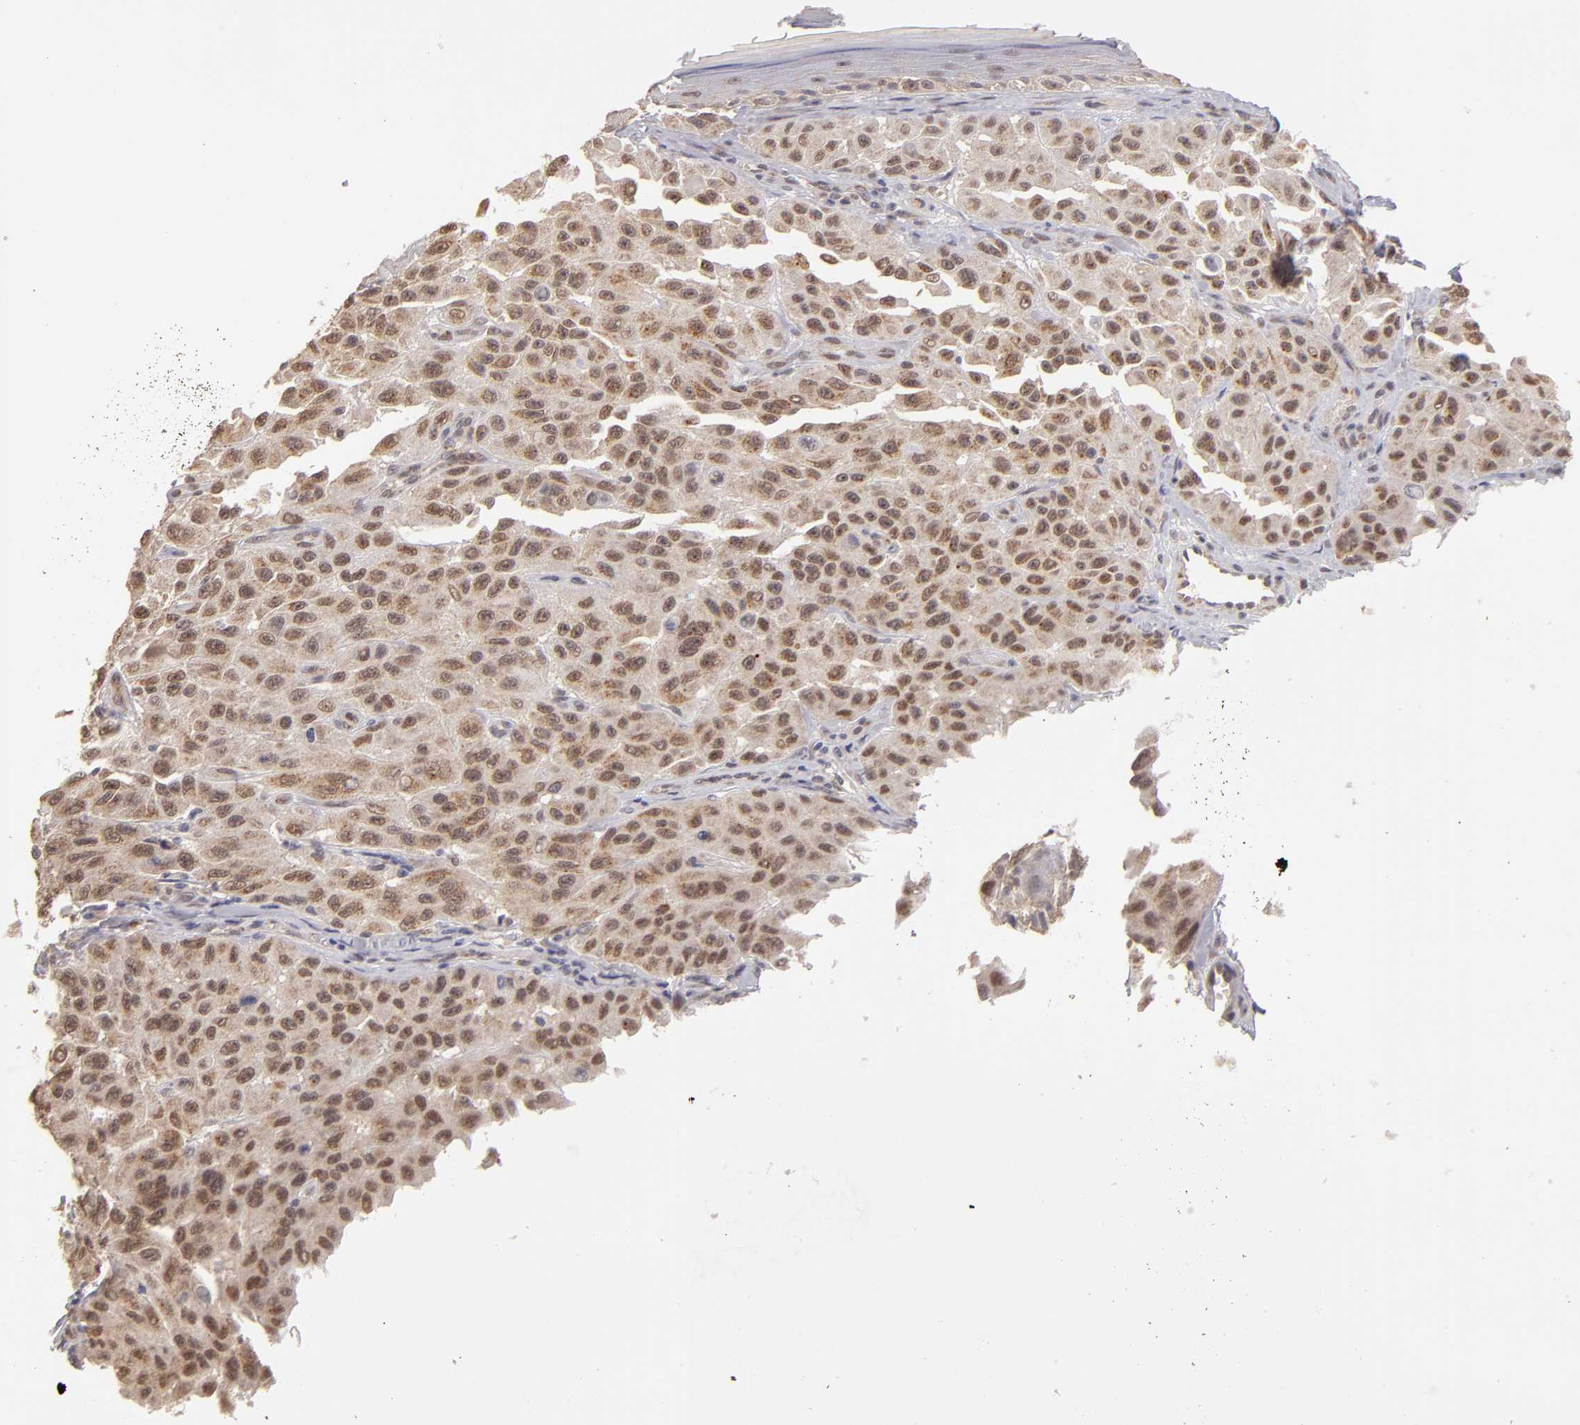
{"staining": {"intensity": "moderate", "quantity": ">75%", "location": "cytoplasmic/membranous,nuclear"}, "tissue": "melanoma", "cell_type": "Tumor cells", "image_type": "cancer", "snomed": [{"axis": "morphology", "description": "Malignant melanoma, NOS"}, {"axis": "topography", "description": "Skin"}], "caption": "The immunohistochemical stain highlights moderate cytoplasmic/membranous and nuclear expression in tumor cells of melanoma tissue.", "gene": "NFE2", "patient": {"sex": "male", "age": 30}}